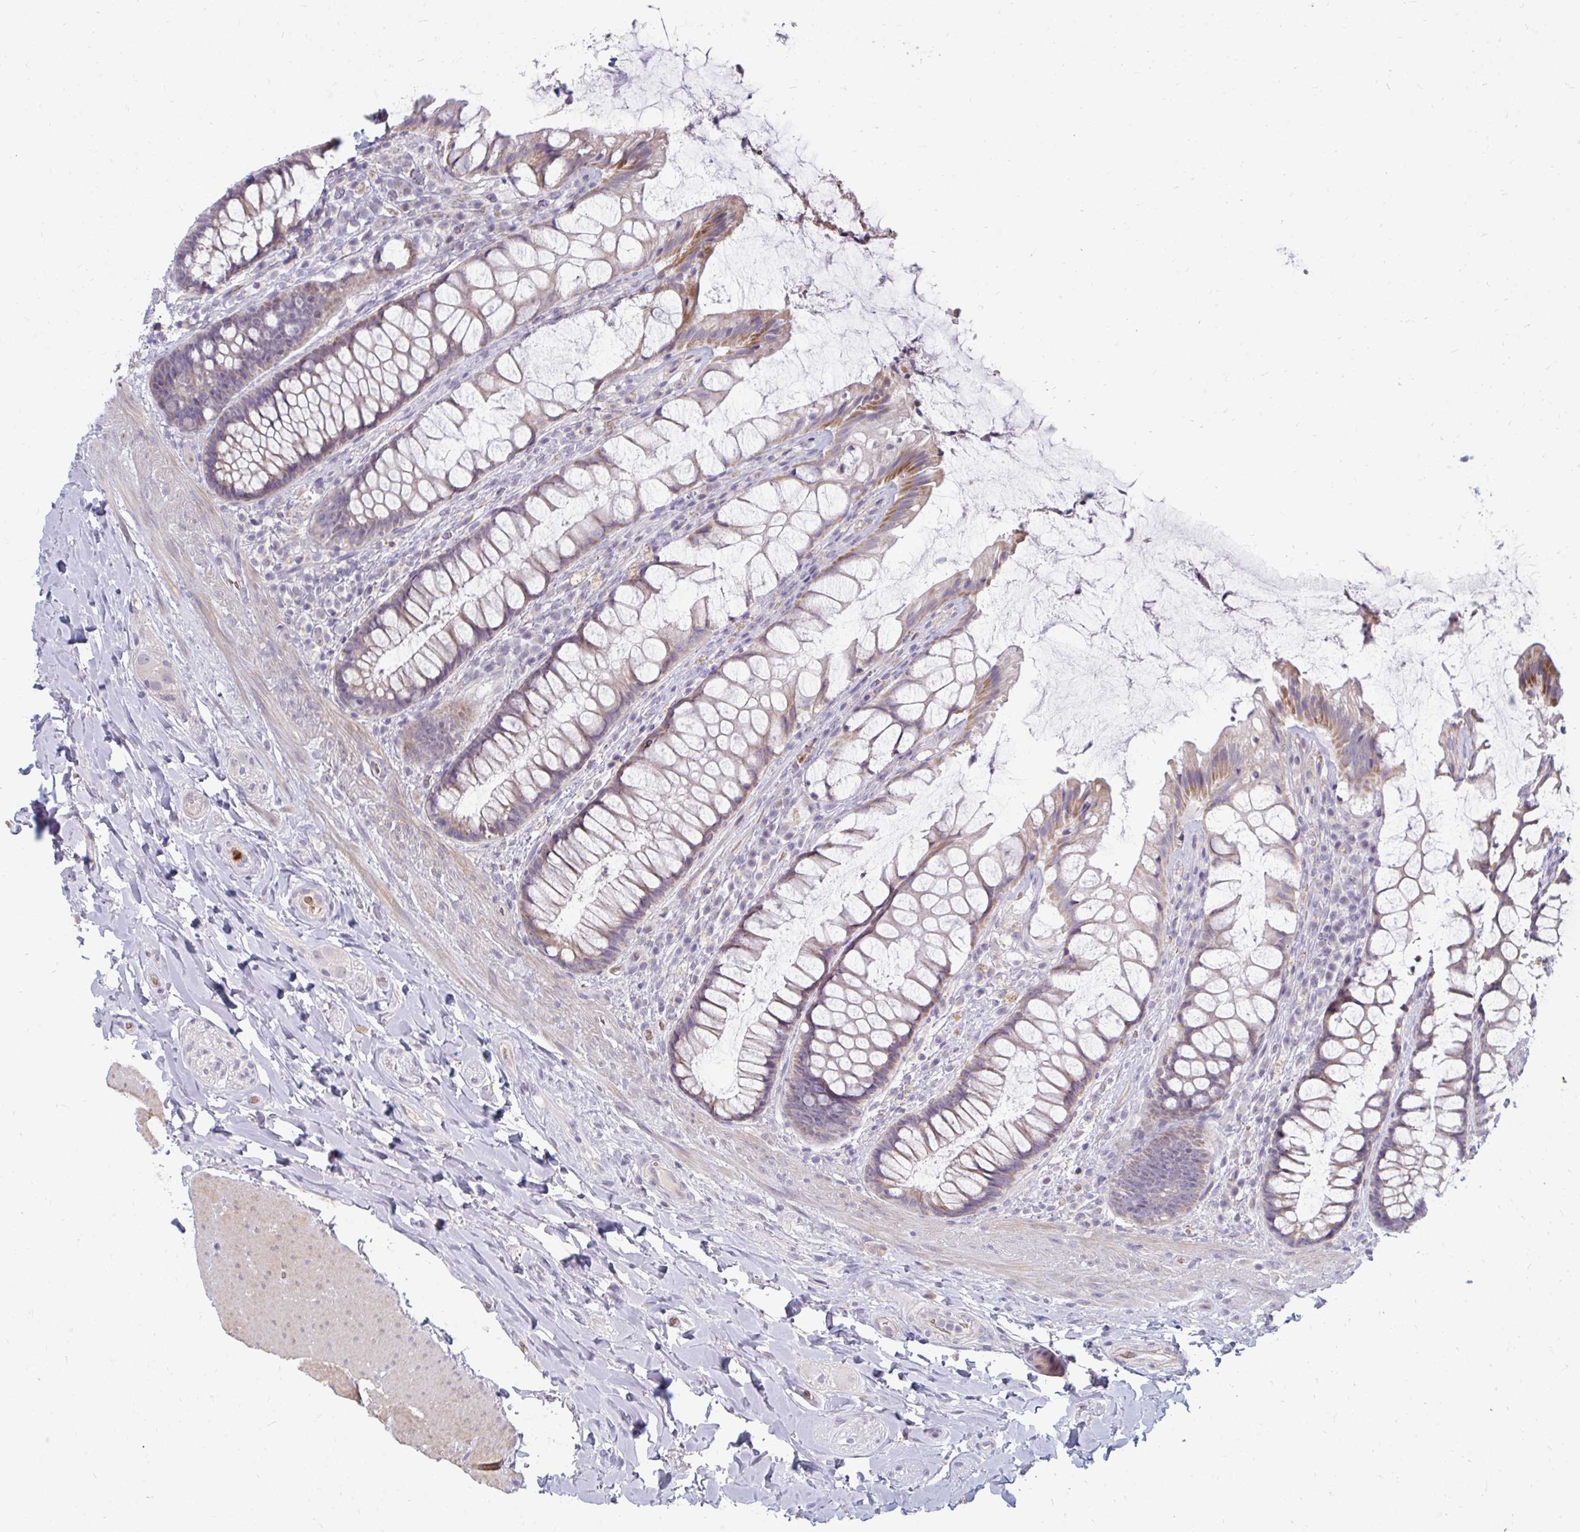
{"staining": {"intensity": "moderate", "quantity": "25%-75%", "location": "cytoplasmic/membranous"}, "tissue": "rectum", "cell_type": "Glandular cells", "image_type": "normal", "snomed": [{"axis": "morphology", "description": "Normal tissue, NOS"}, {"axis": "topography", "description": "Rectum"}], "caption": "This is a histology image of IHC staining of unremarkable rectum, which shows moderate staining in the cytoplasmic/membranous of glandular cells.", "gene": "RAB33A", "patient": {"sex": "female", "age": 58}}